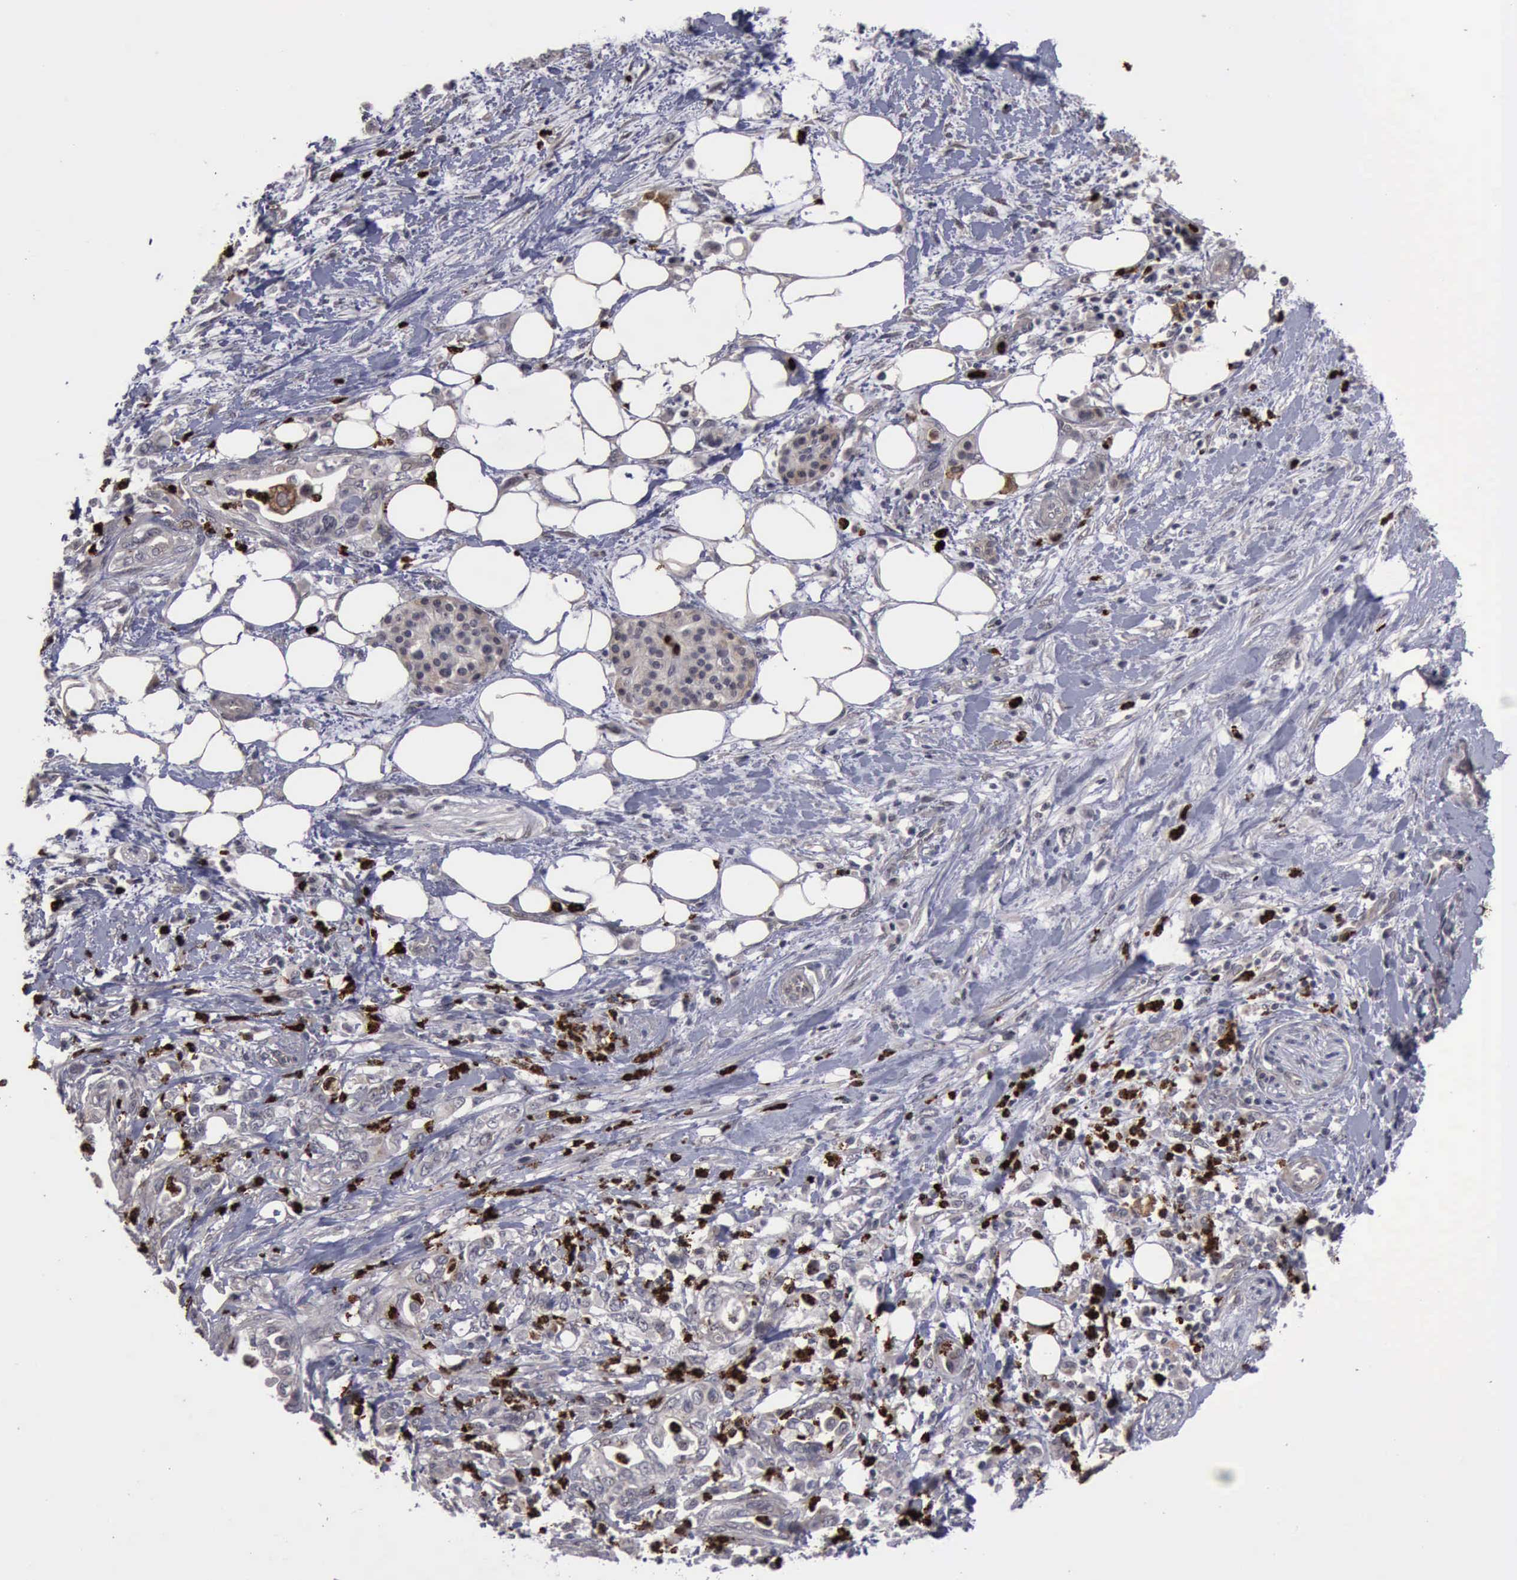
{"staining": {"intensity": "negative", "quantity": "none", "location": "none"}, "tissue": "pancreatic cancer", "cell_type": "Tumor cells", "image_type": "cancer", "snomed": [{"axis": "morphology", "description": "Adenocarcinoma, NOS"}, {"axis": "topography", "description": "Pancreas"}], "caption": "A high-resolution histopathology image shows immunohistochemistry staining of pancreatic cancer (adenocarcinoma), which reveals no significant expression in tumor cells.", "gene": "MMP9", "patient": {"sex": "female", "age": 66}}